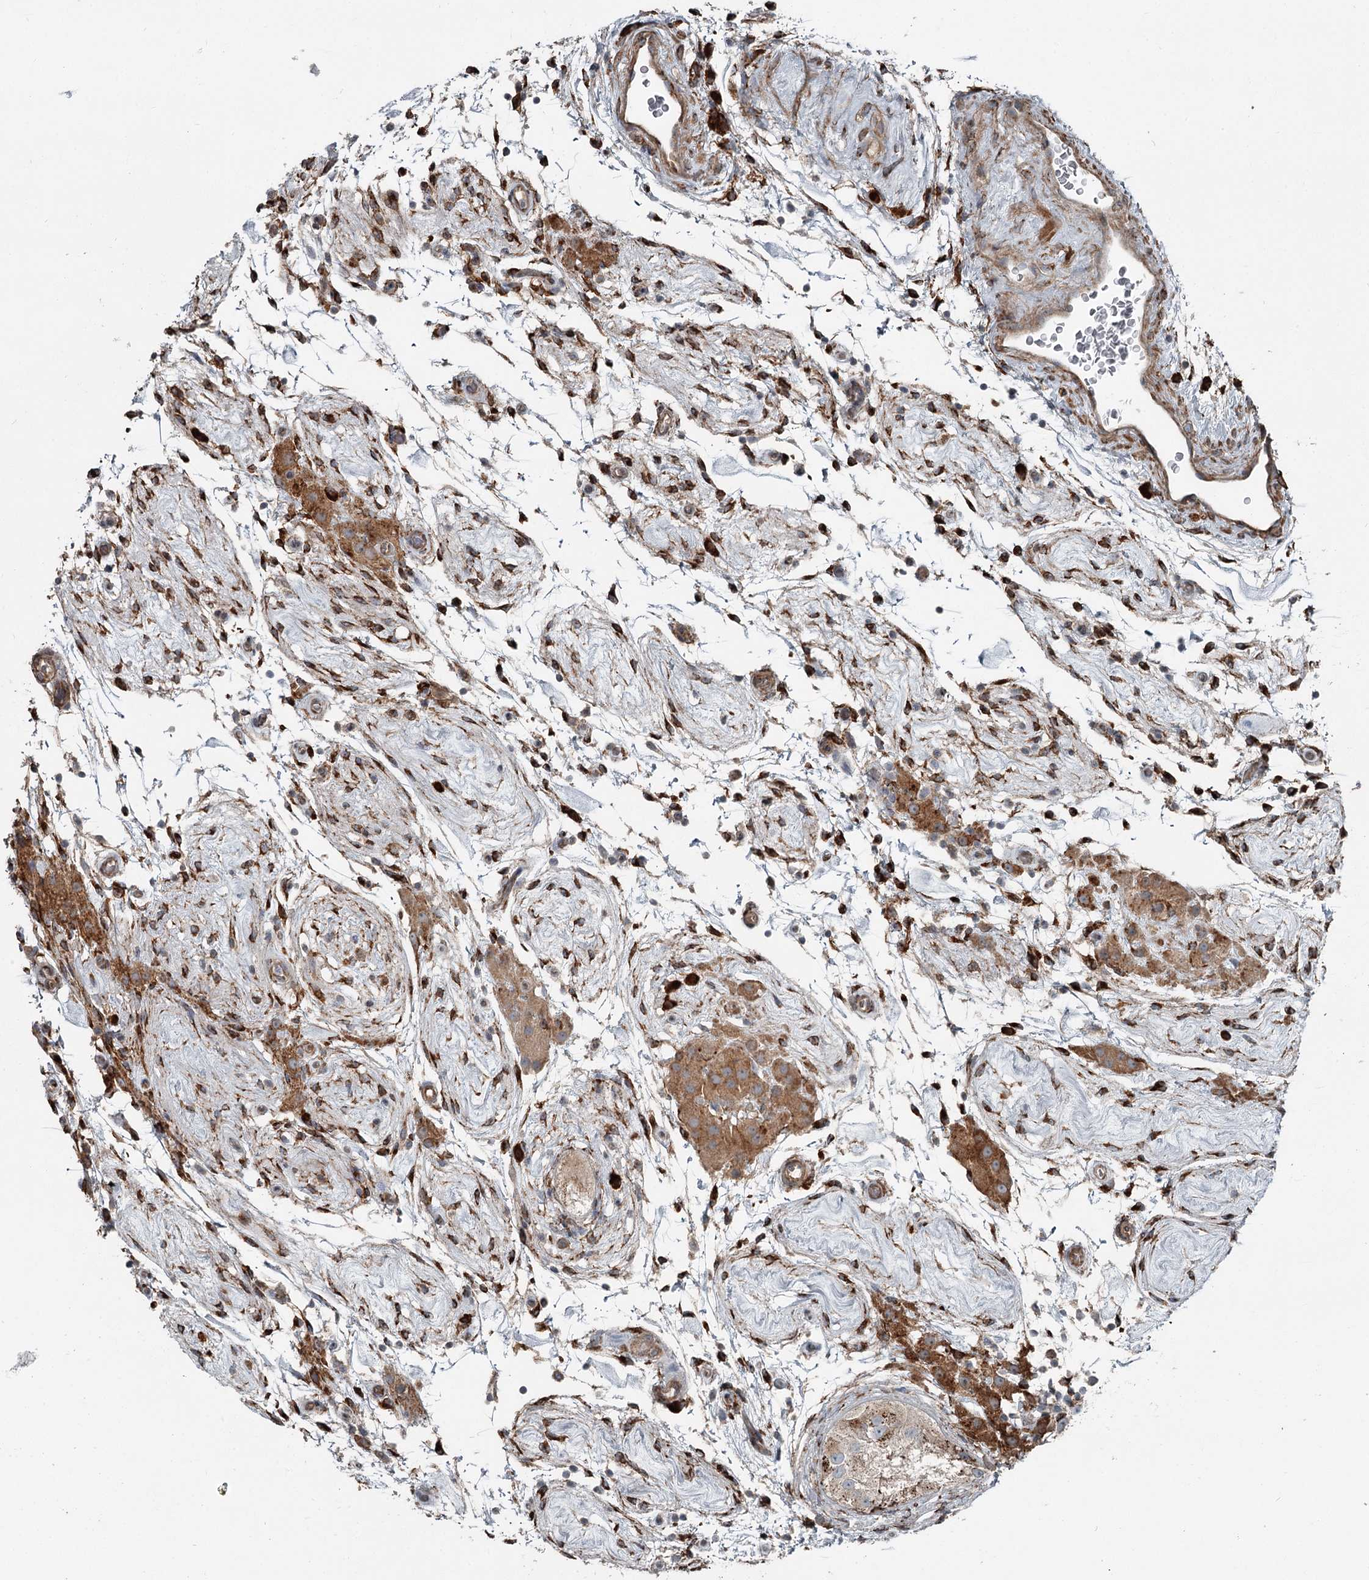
{"staining": {"intensity": "moderate", "quantity": ">75%", "location": "cytoplasmic/membranous"}, "tissue": "testis cancer", "cell_type": "Tumor cells", "image_type": "cancer", "snomed": [{"axis": "morphology", "description": "Seminoma, NOS"}, {"axis": "topography", "description": "Testis"}], "caption": "Immunohistochemistry micrograph of testis seminoma stained for a protein (brown), which shows medium levels of moderate cytoplasmic/membranous positivity in approximately >75% of tumor cells.", "gene": "RASSF8", "patient": {"sex": "male", "age": 49}}